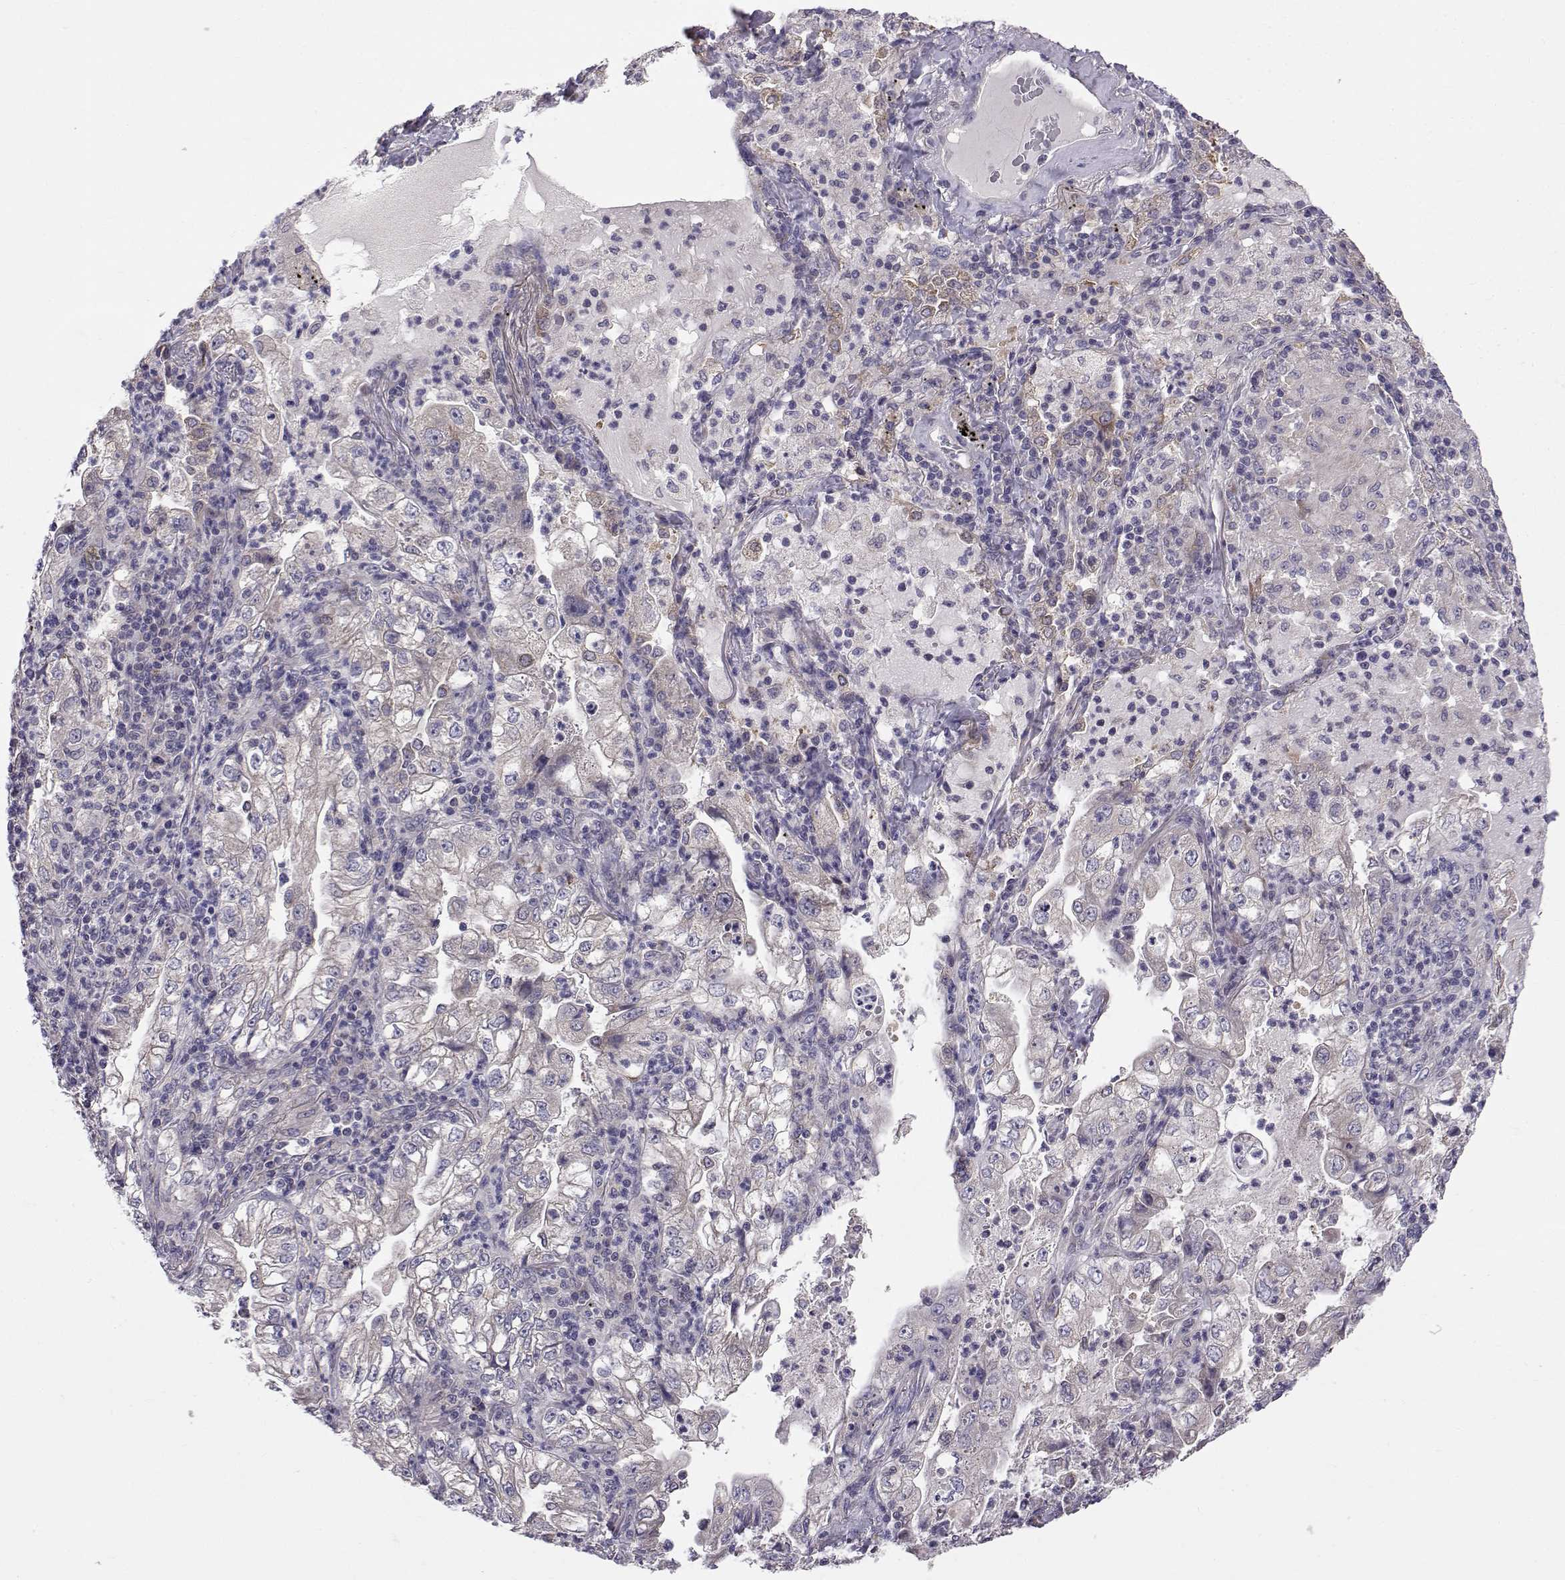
{"staining": {"intensity": "negative", "quantity": "none", "location": "none"}, "tissue": "lung cancer", "cell_type": "Tumor cells", "image_type": "cancer", "snomed": [{"axis": "morphology", "description": "Adenocarcinoma, NOS"}, {"axis": "topography", "description": "Lung"}], "caption": "Lung cancer (adenocarcinoma) was stained to show a protein in brown. There is no significant staining in tumor cells. (DAB (3,3'-diaminobenzidine) IHC, high magnification).", "gene": "PEX5L", "patient": {"sex": "female", "age": 73}}